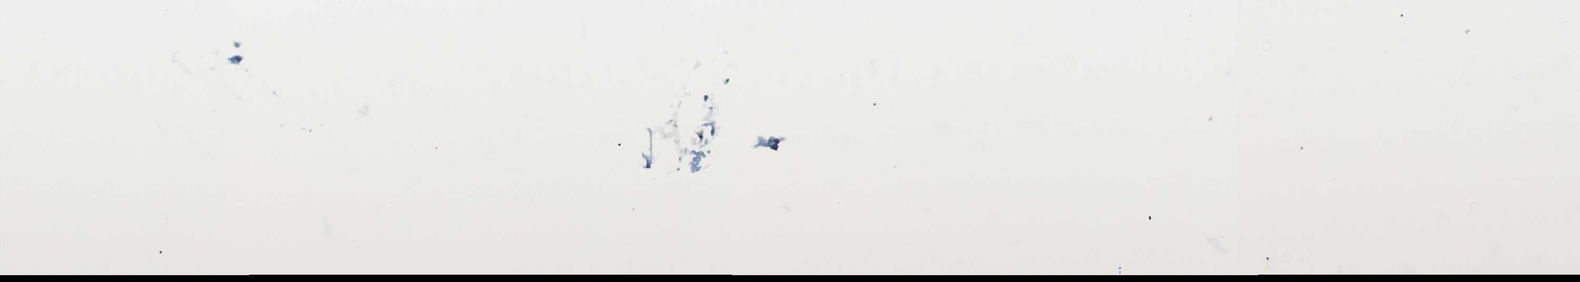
{"staining": {"intensity": "moderate", "quantity": ">75%", "location": "nuclear"}, "tissue": "adipose tissue", "cell_type": "Adipocytes", "image_type": "normal", "snomed": [{"axis": "morphology", "description": "Normal tissue, NOS"}, {"axis": "topography", "description": "Breast"}, {"axis": "topography", "description": "Adipose tissue"}], "caption": "Protein expression analysis of normal adipose tissue demonstrates moderate nuclear positivity in about >75% of adipocytes. (DAB = brown stain, brightfield microscopy at high magnification).", "gene": "TIAM2", "patient": {"sex": "female", "age": 25}}